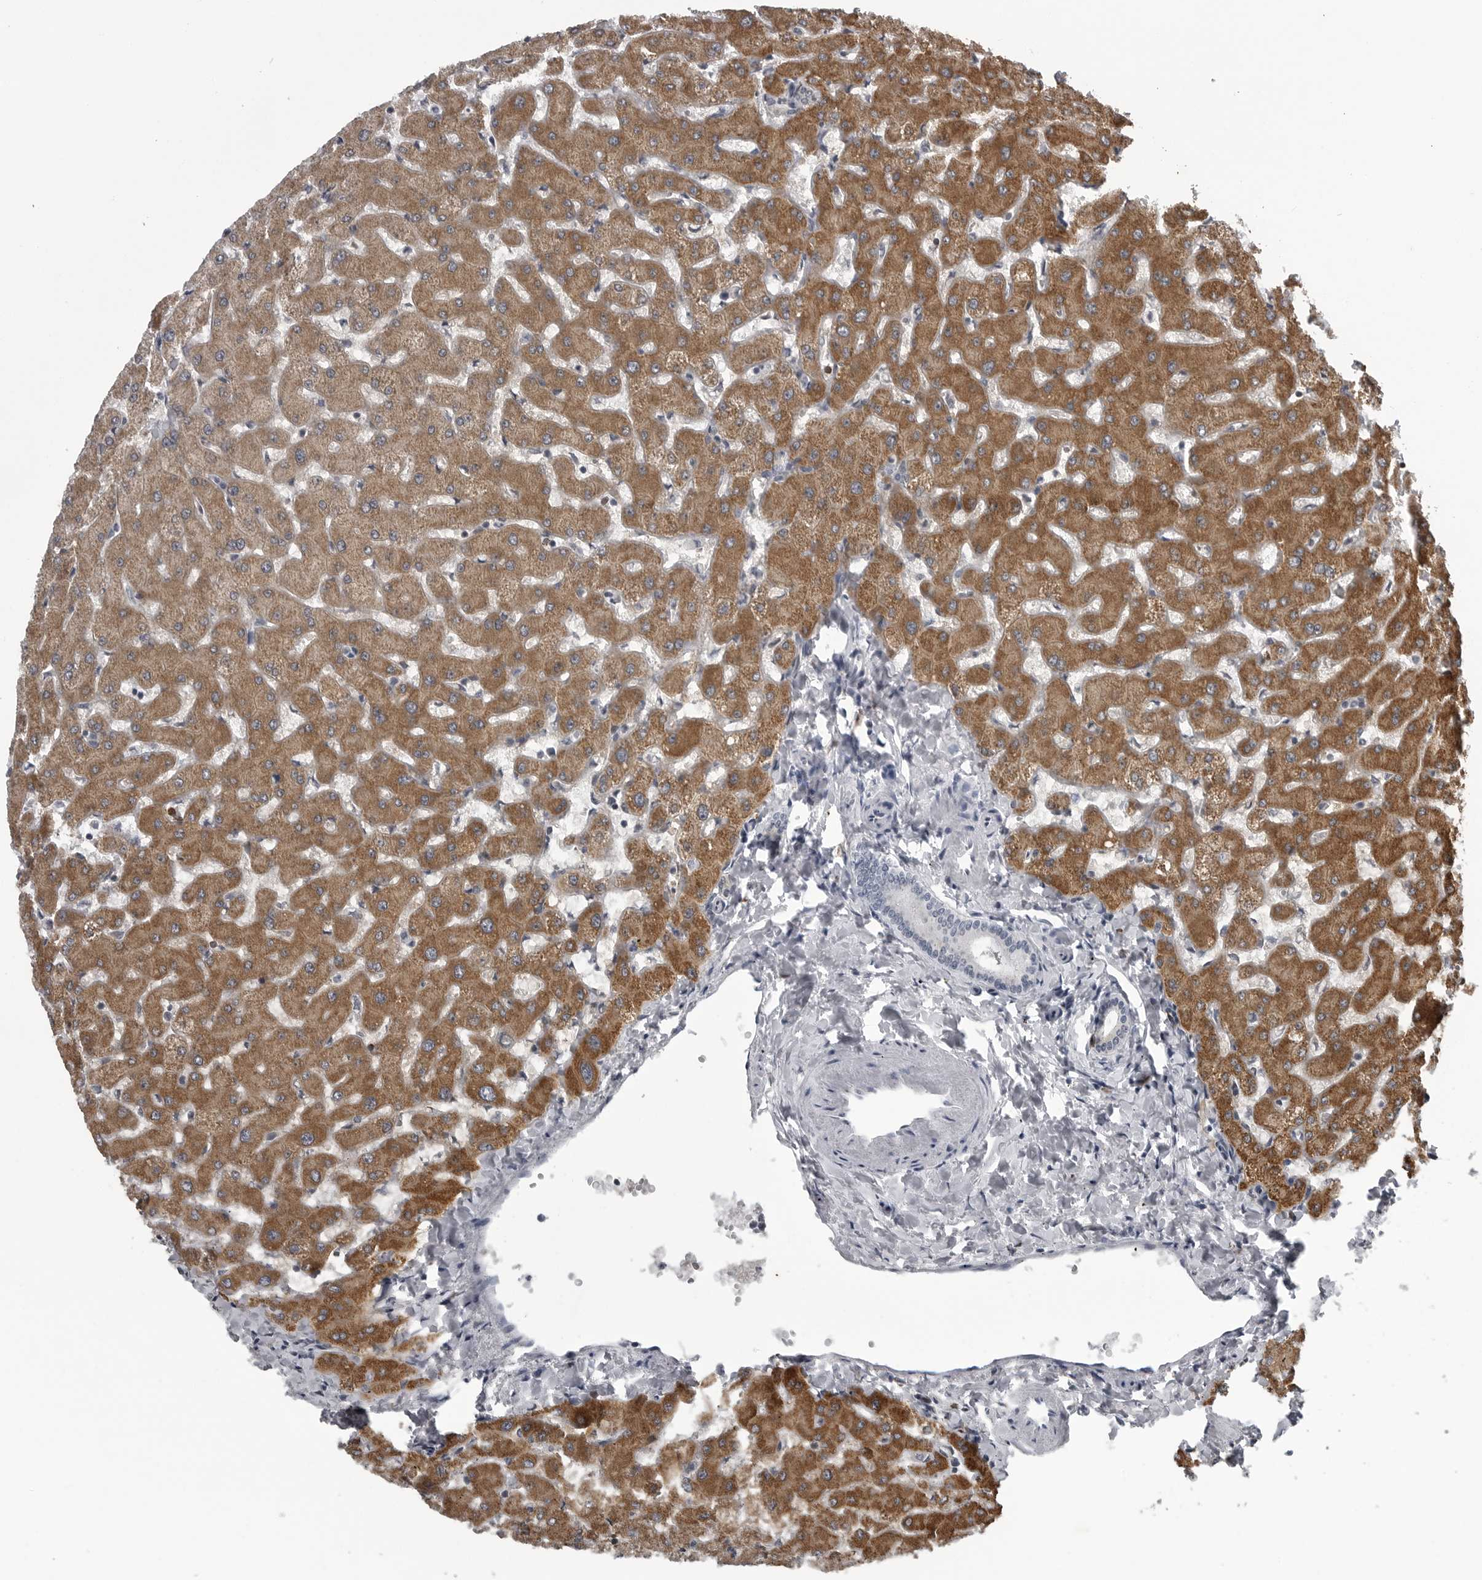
{"staining": {"intensity": "negative", "quantity": "none", "location": "none"}, "tissue": "liver", "cell_type": "Cholangiocytes", "image_type": "normal", "snomed": [{"axis": "morphology", "description": "Normal tissue, NOS"}, {"axis": "topography", "description": "Liver"}], "caption": "Human liver stained for a protein using immunohistochemistry (IHC) demonstrates no expression in cholangiocytes.", "gene": "LYSMD1", "patient": {"sex": "female", "age": 63}}